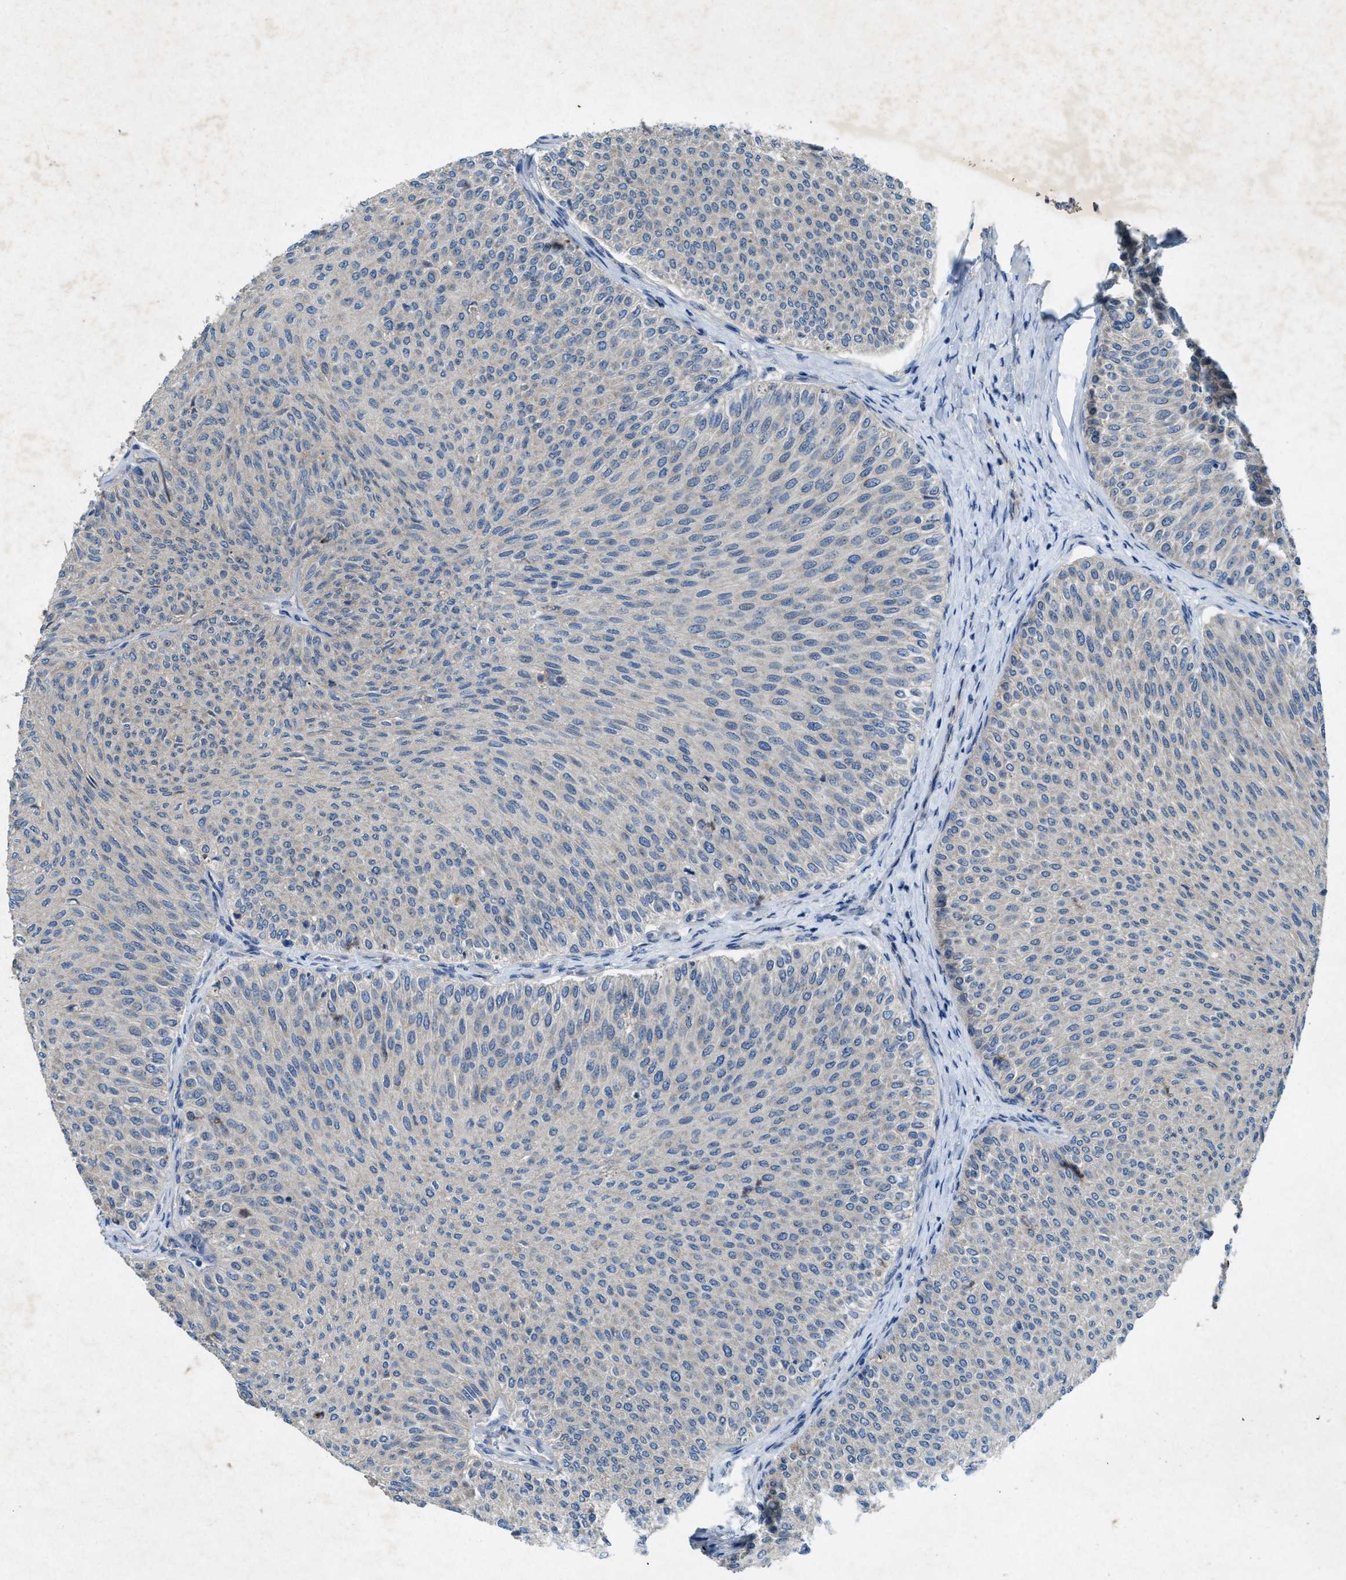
{"staining": {"intensity": "negative", "quantity": "none", "location": "none"}, "tissue": "urothelial cancer", "cell_type": "Tumor cells", "image_type": "cancer", "snomed": [{"axis": "morphology", "description": "Urothelial carcinoma, Low grade"}, {"axis": "topography", "description": "Urinary bladder"}], "caption": "High power microscopy histopathology image of an immunohistochemistry image of urothelial cancer, revealing no significant staining in tumor cells.", "gene": "URGCP", "patient": {"sex": "male", "age": 78}}